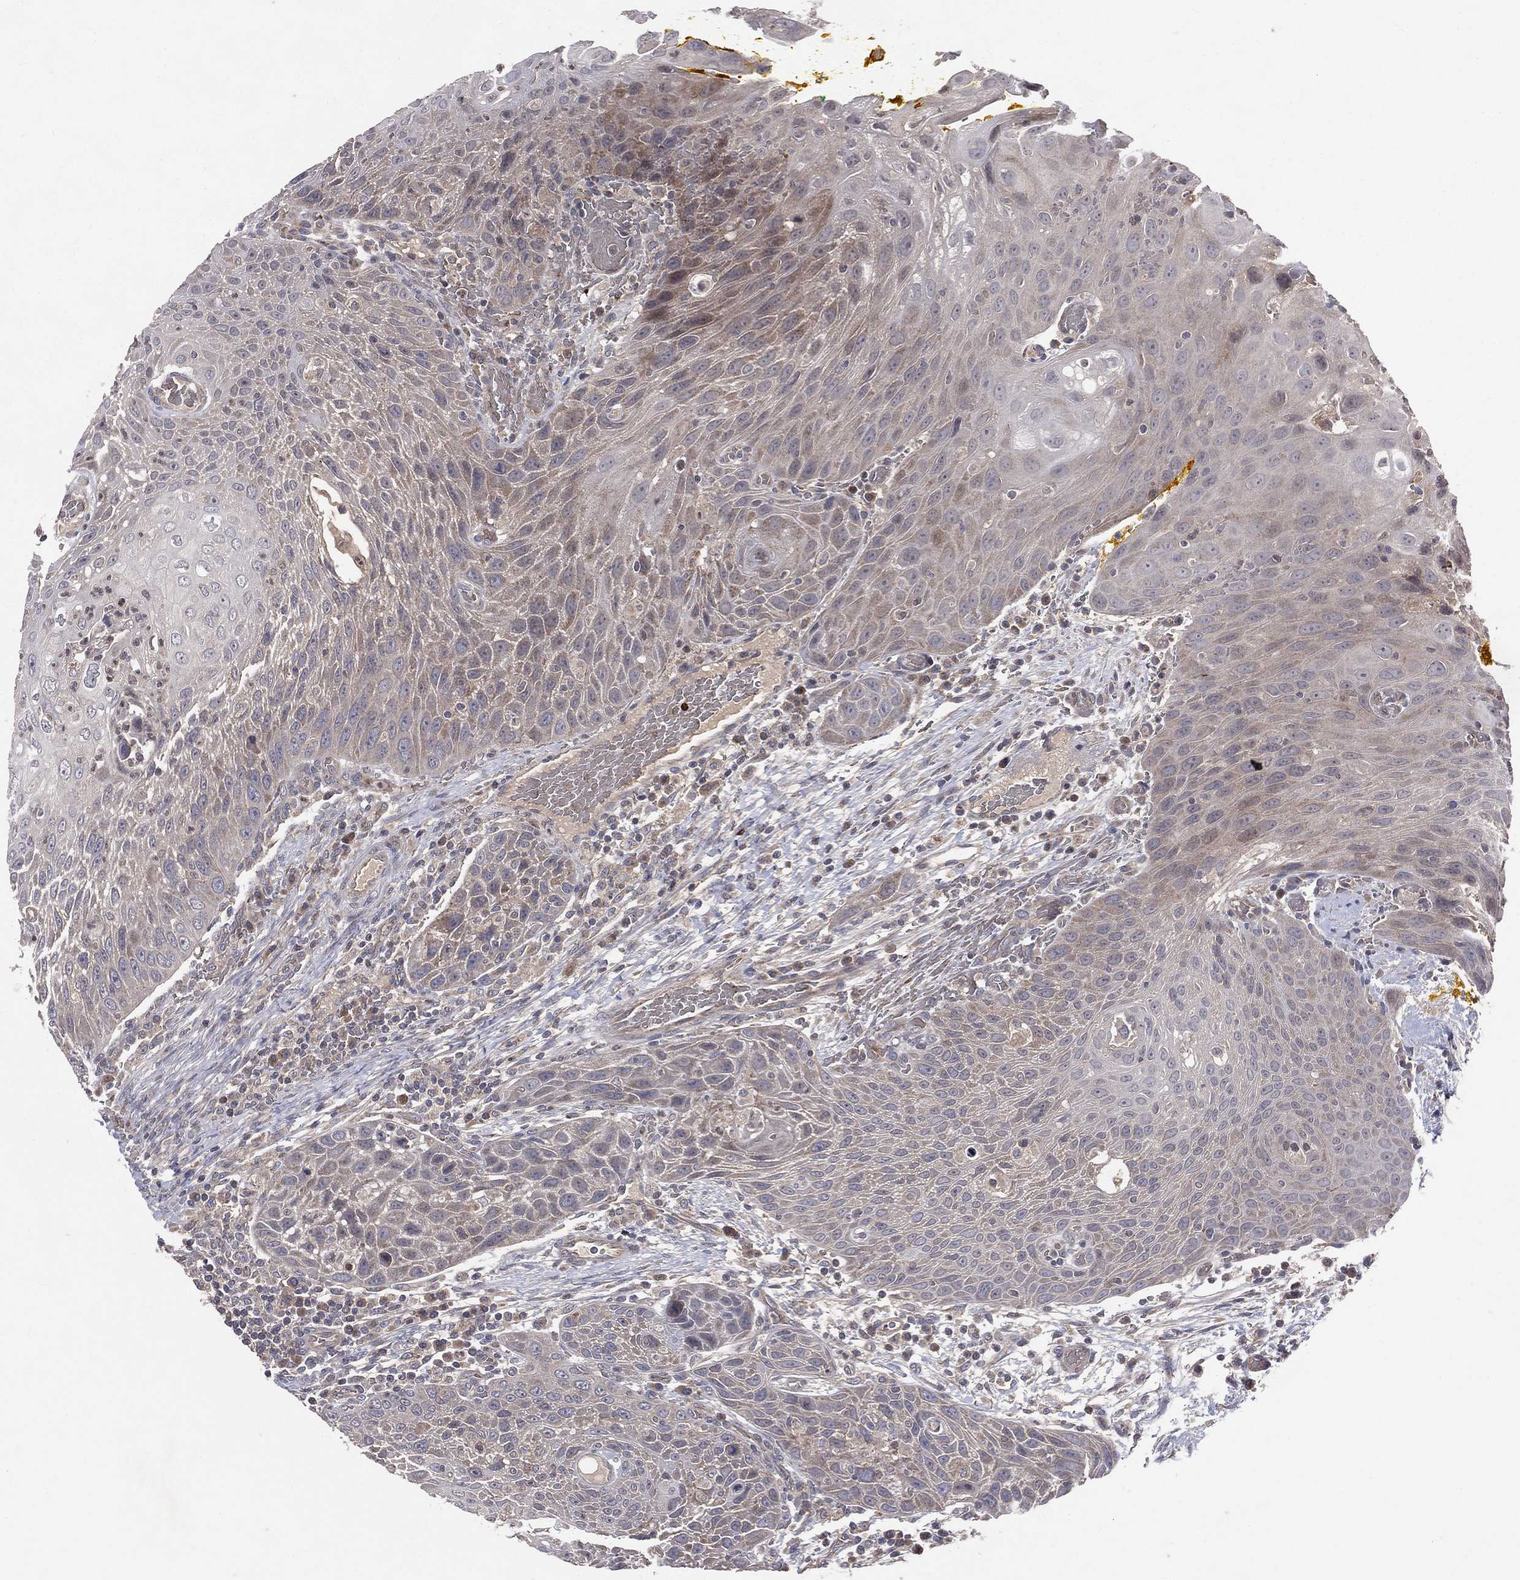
{"staining": {"intensity": "weak", "quantity": "<25%", "location": "cytoplasmic/membranous"}, "tissue": "head and neck cancer", "cell_type": "Tumor cells", "image_type": "cancer", "snomed": [{"axis": "morphology", "description": "Squamous cell carcinoma, NOS"}, {"axis": "topography", "description": "Head-Neck"}], "caption": "A high-resolution histopathology image shows IHC staining of head and neck cancer, which shows no significant expression in tumor cells. (Brightfield microscopy of DAB (3,3'-diaminobenzidine) immunohistochemistry (IHC) at high magnification).", "gene": "DNAH7", "patient": {"sex": "male", "age": 69}}